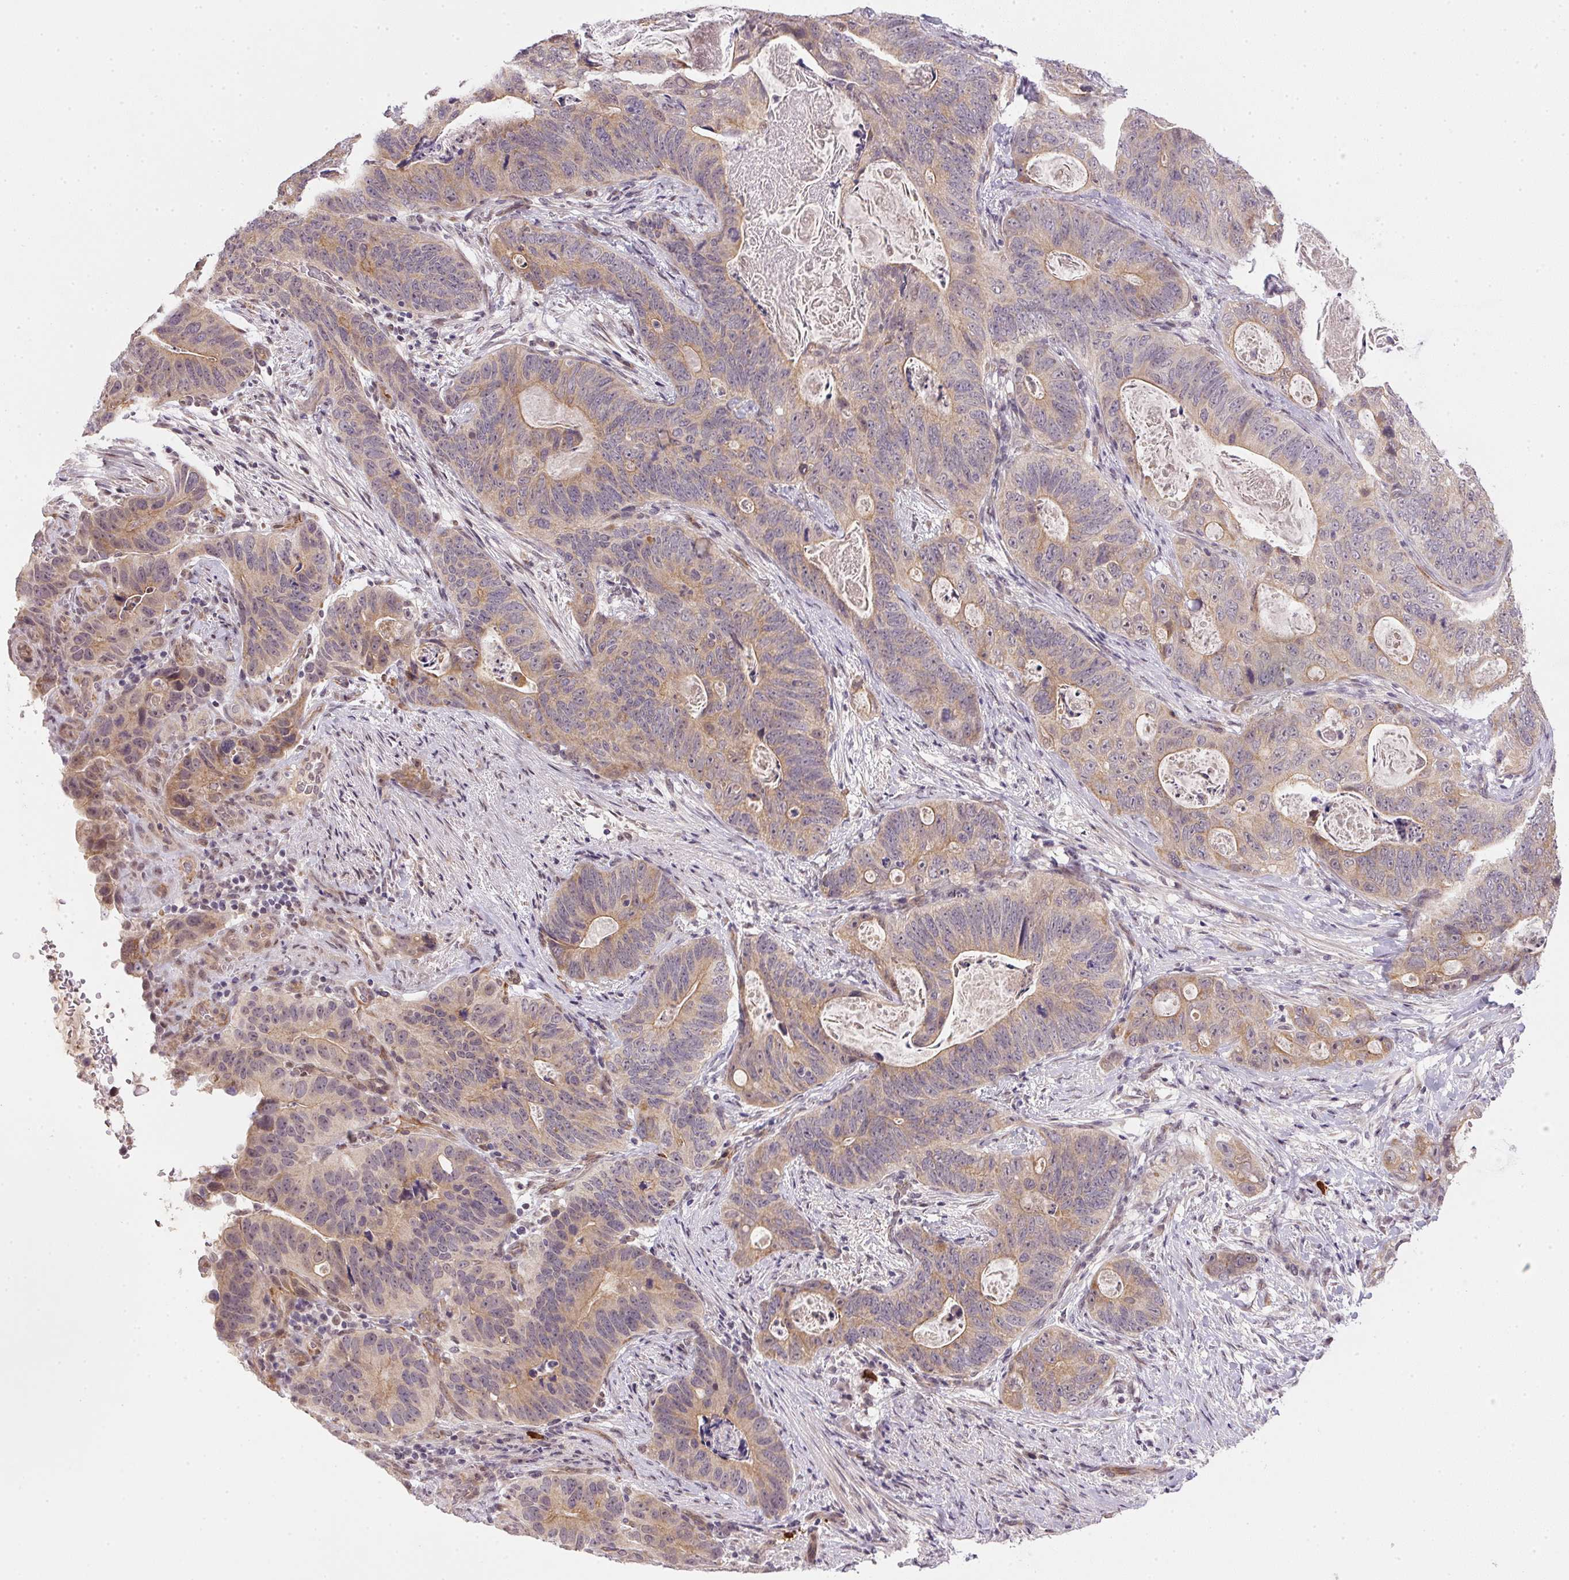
{"staining": {"intensity": "weak", "quantity": "25%-75%", "location": "cytoplasmic/membranous"}, "tissue": "stomach cancer", "cell_type": "Tumor cells", "image_type": "cancer", "snomed": [{"axis": "morphology", "description": "Normal tissue, NOS"}, {"axis": "morphology", "description": "Adenocarcinoma, NOS"}, {"axis": "topography", "description": "Stomach"}], "caption": "IHC histopathology image of stomach adenocarcinoma stained for a protein (brown), which demonstrates low levels of weak cytoplasmic/membranous staining in about 25%-75% of tumor cells.", "gene": "CFAP92", "patient": {"sex": "female", "age": 89}}